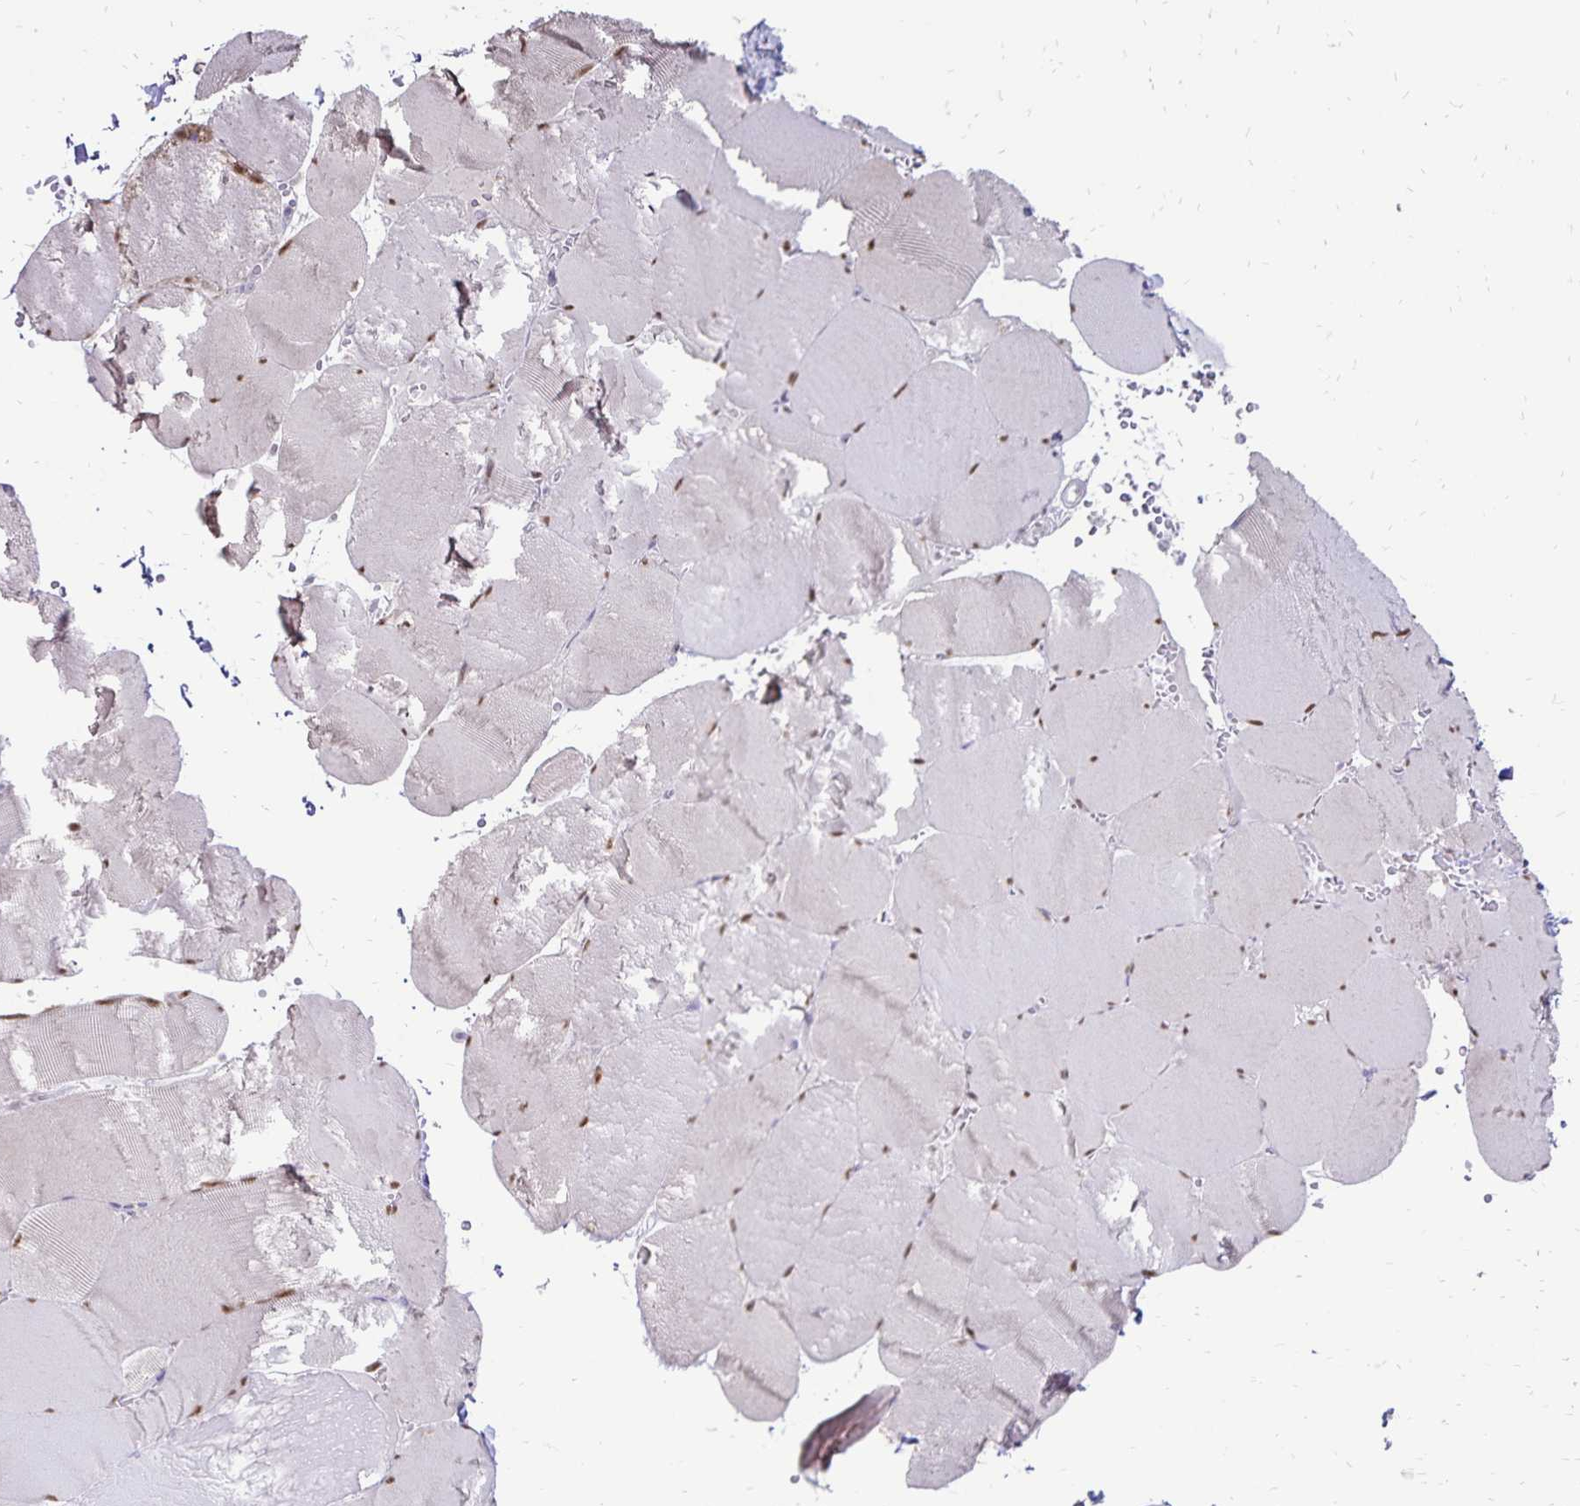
{"staining": {"intensity": "moderate", "quantity": "<25%", "location": "nuclear"}, "tissue": "skeletal muscle", "cell_type": "Myocytes", "image_type": "normal", "snomed": [{"axis": "morphology", "description": "Normal tissue, NOS"}, {"axis": "topography", "description": "Skeletal muscle"}, {"axis": "topography", "description": "Head-Neck"}], "caption": "Moderate nuclear expression is identified in approximately <25% of myocytes in unremarkable skeletal muscle. Nuclei are stained in blue.", "gene": "POLB", "patient": {"sex": "male", "age": 66}}